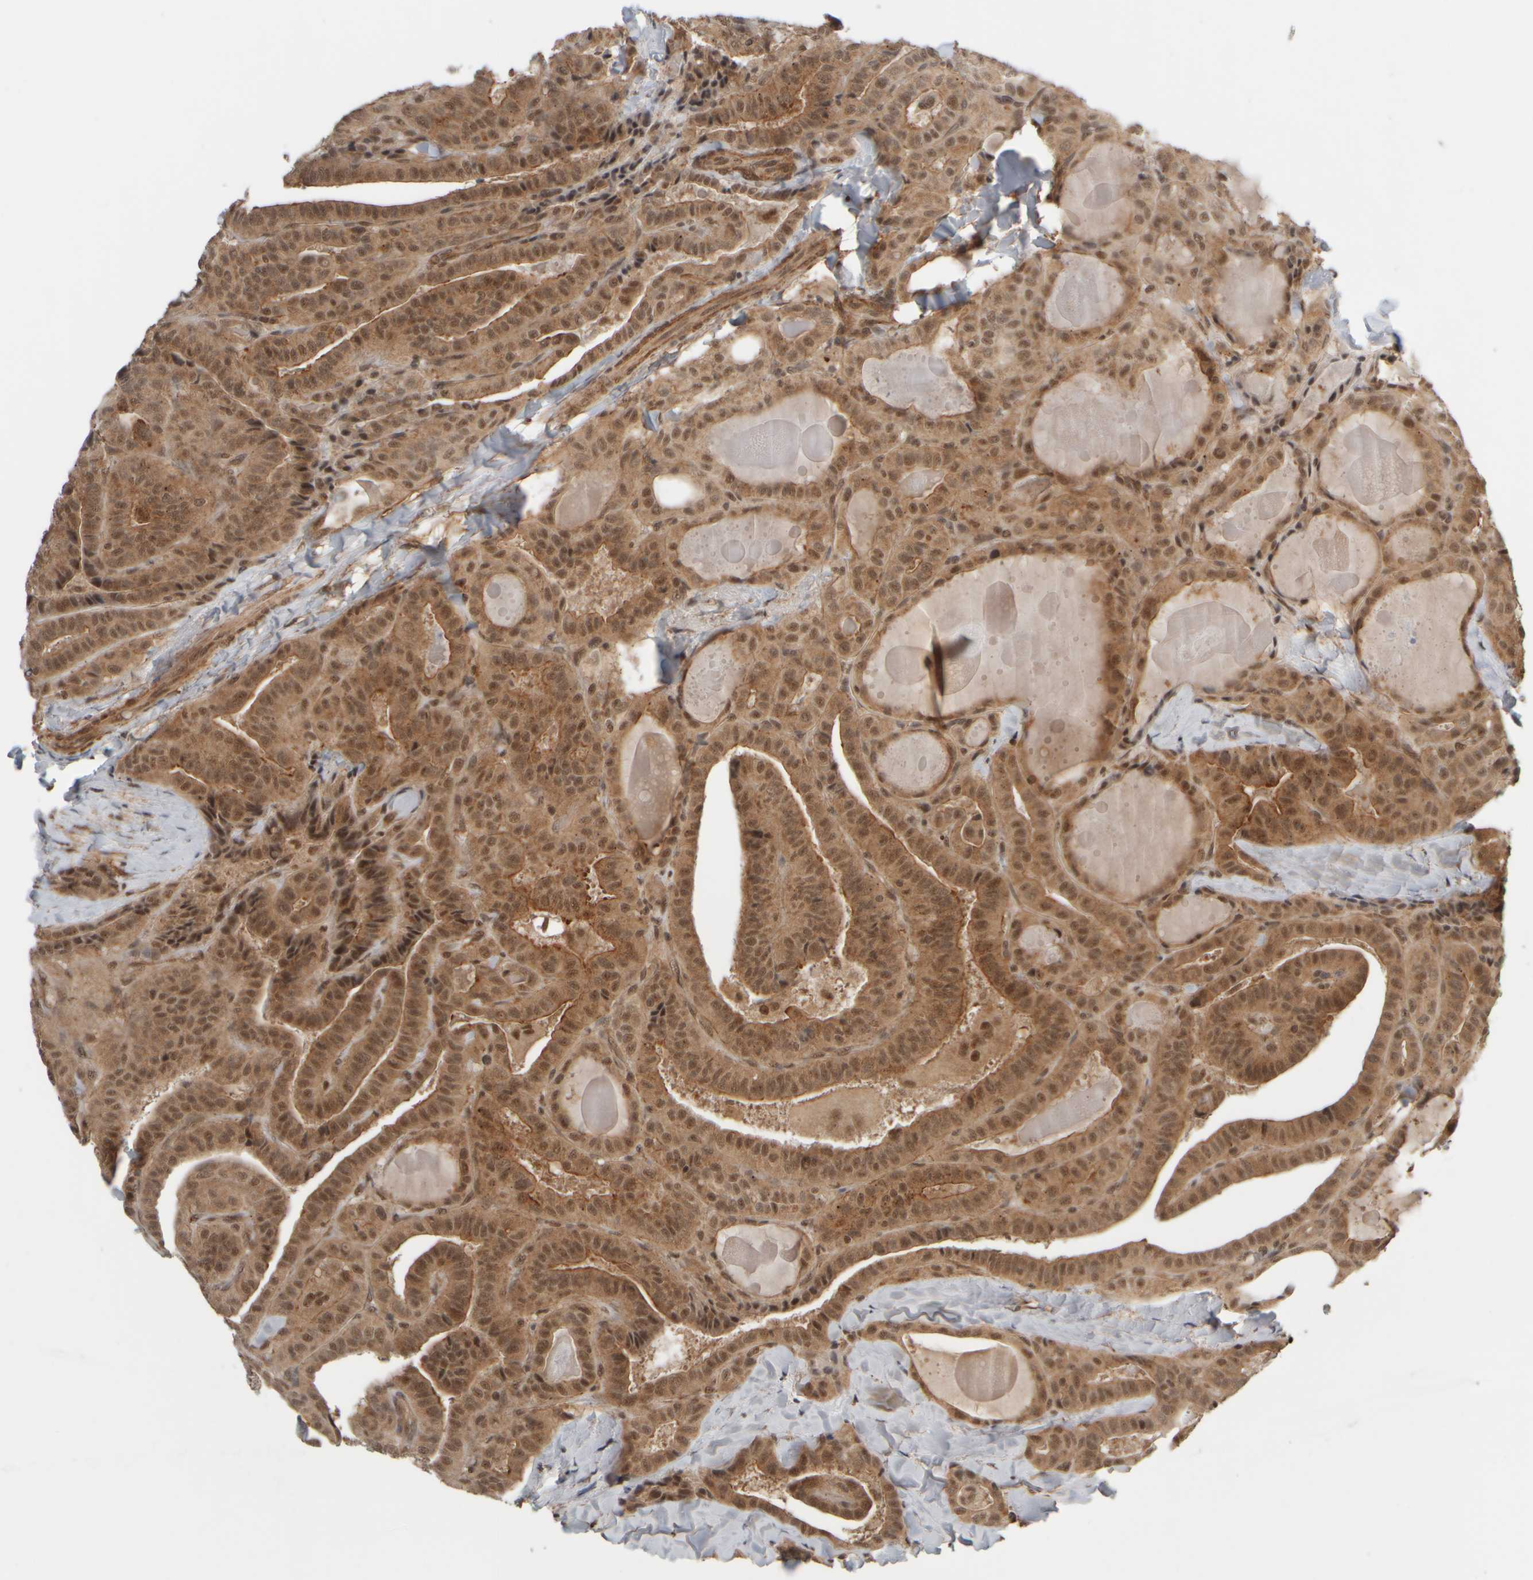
{"staining": {"intensity": "moderate", "quantity": ">75%", "location": "cytoplasmic/membranous,nuclear"}, "tissue": "thyroid cancer", "cell_type": "Tumor cells", "image_type": "cancer", "snomed": [{"axis": "morphology", "description": "Papillary adenocarcinoma, NOS"}, {"axis": "topography", "description": "Thyroid gland"}], "caption": "A medium amount of moderate cytoplasmic/membranous and nuclear staining is seen in approximately >75% of tumor cells in papillary adenocarcinoma (thyroid) tissue.", "gene": "SYNRG", "patient": {"sex": "male", "age": 77}}